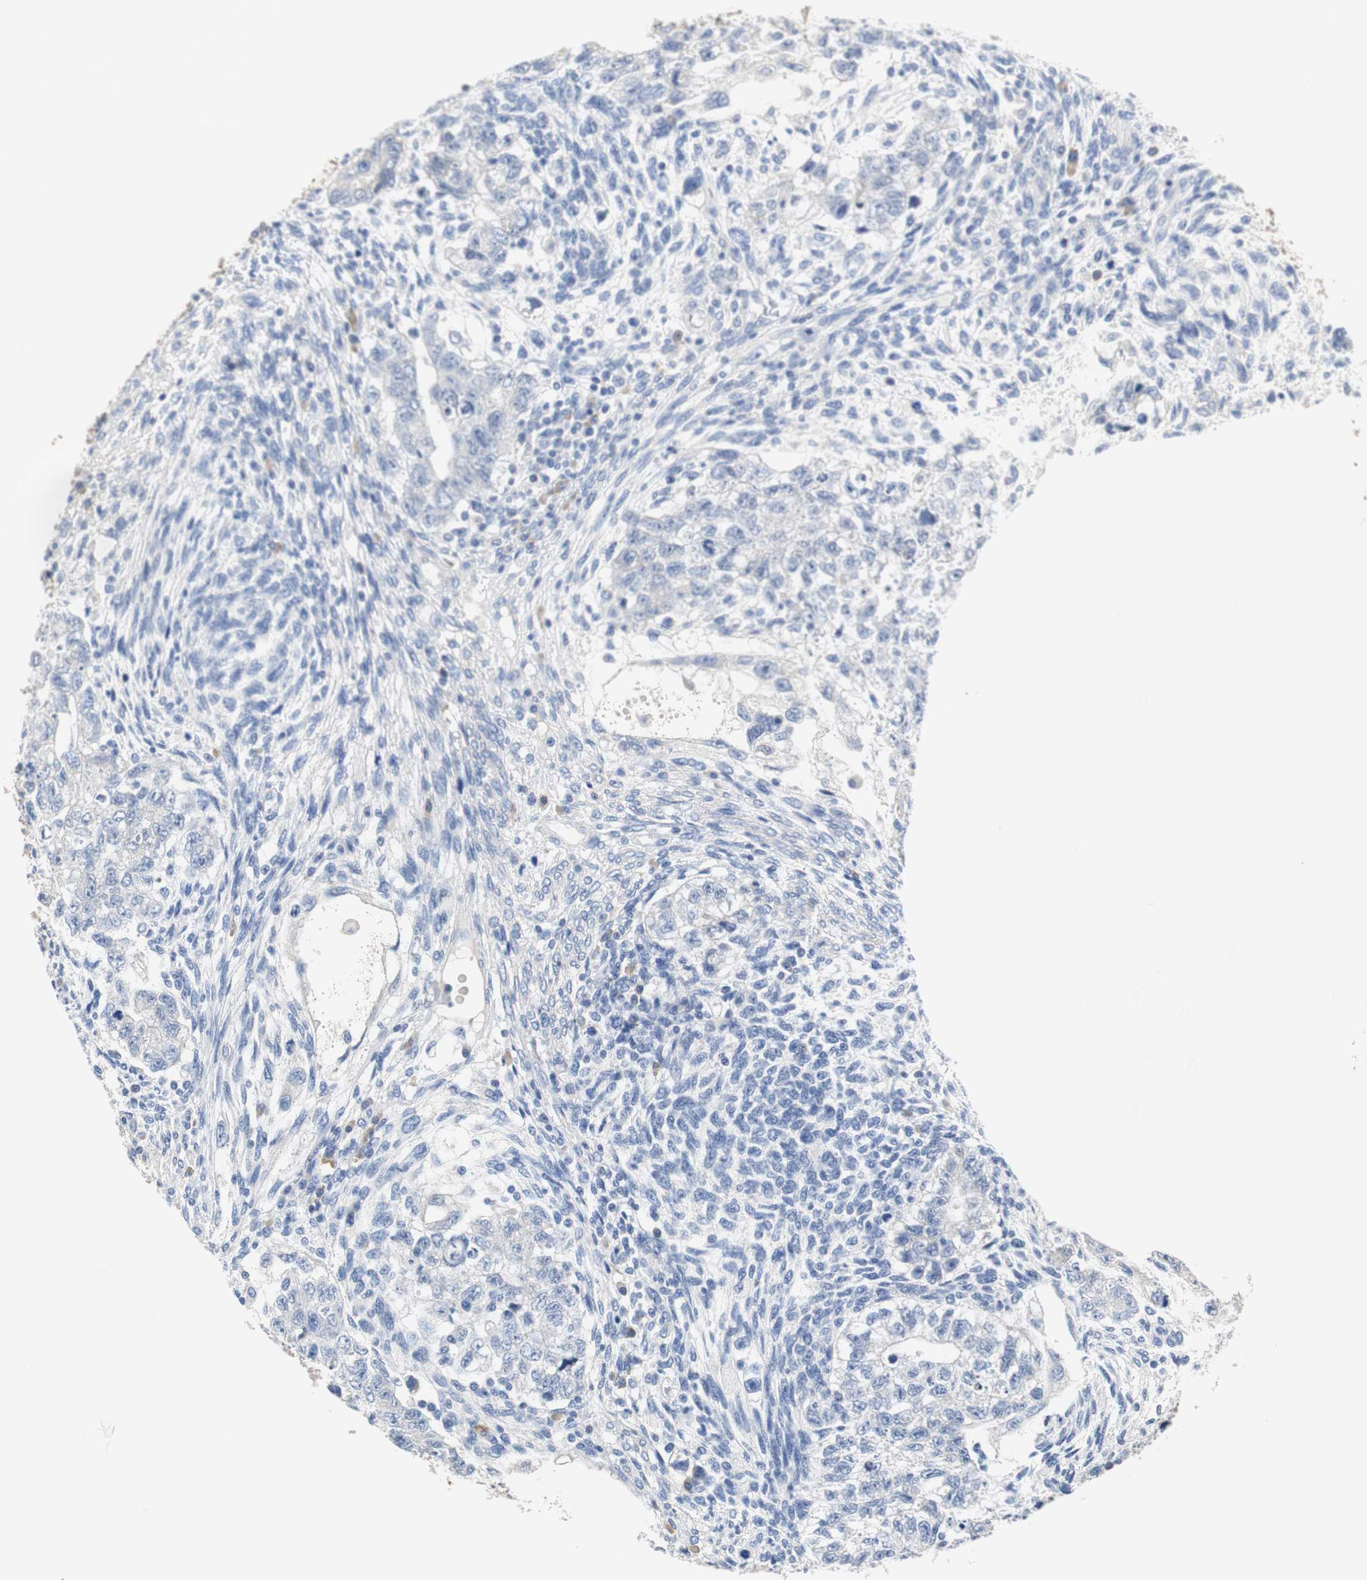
{"staining": {"intensity": "negative", "quantity": "none", "location": "none"}, "tissue": "testis cancer", "cell_type": "Tumor cells", "image_type": "cancer", "snomed": [{"axis": "morphology", "description": "Normal tissue, NOS"}, {"axis": "morphology", "description": "Carcinoma, Embryonal, NOS"}, {"axis": "topography", "description": "Testis"}], "caption": "Immunohistochemistry of embryonal carcinoma (testis) shows no positivity in tumor cells.", "gene": "PCK1", "patient": {"sex": "male", "age": 36}}